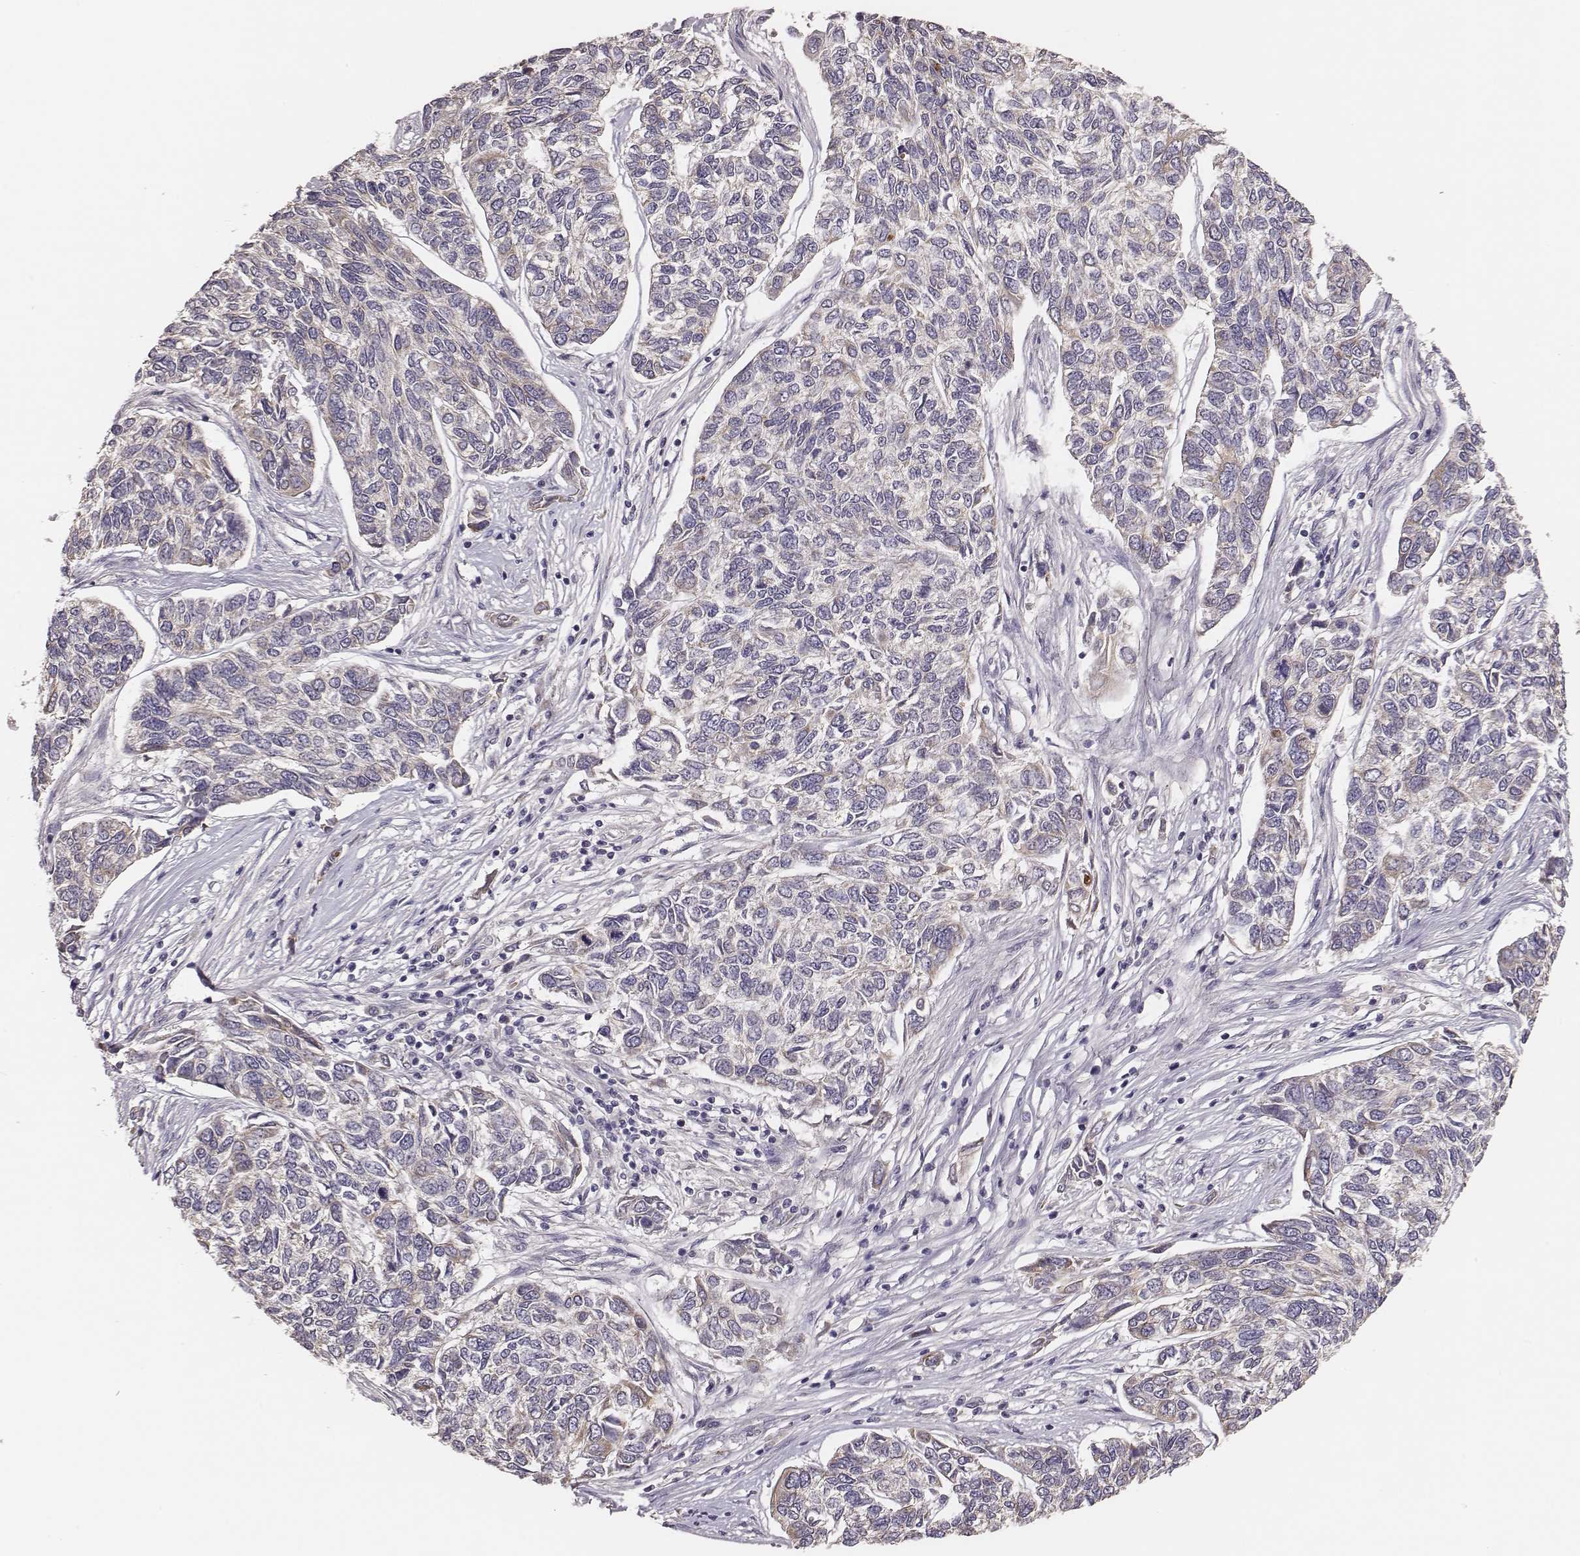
{"staining": {"intensity": "negative", "quantity": "none", "location": "none"}, "tissue": "skin cancer", "cell_type": "Tumor cells", "image_type": "cancer", "snomed": [{"axis": "morphology", "description": "Basal cell carcinoma"}, {"axis": "topography", "description": "Skin"}], "caption": "The immunohistochemistry (IHC) photomicrograph has no significant staining in tumor cells of basal cell carcinoma (skin) tissue.", "gene": "HAVCR1", "patient": {"sex": "female", "age": 65}}